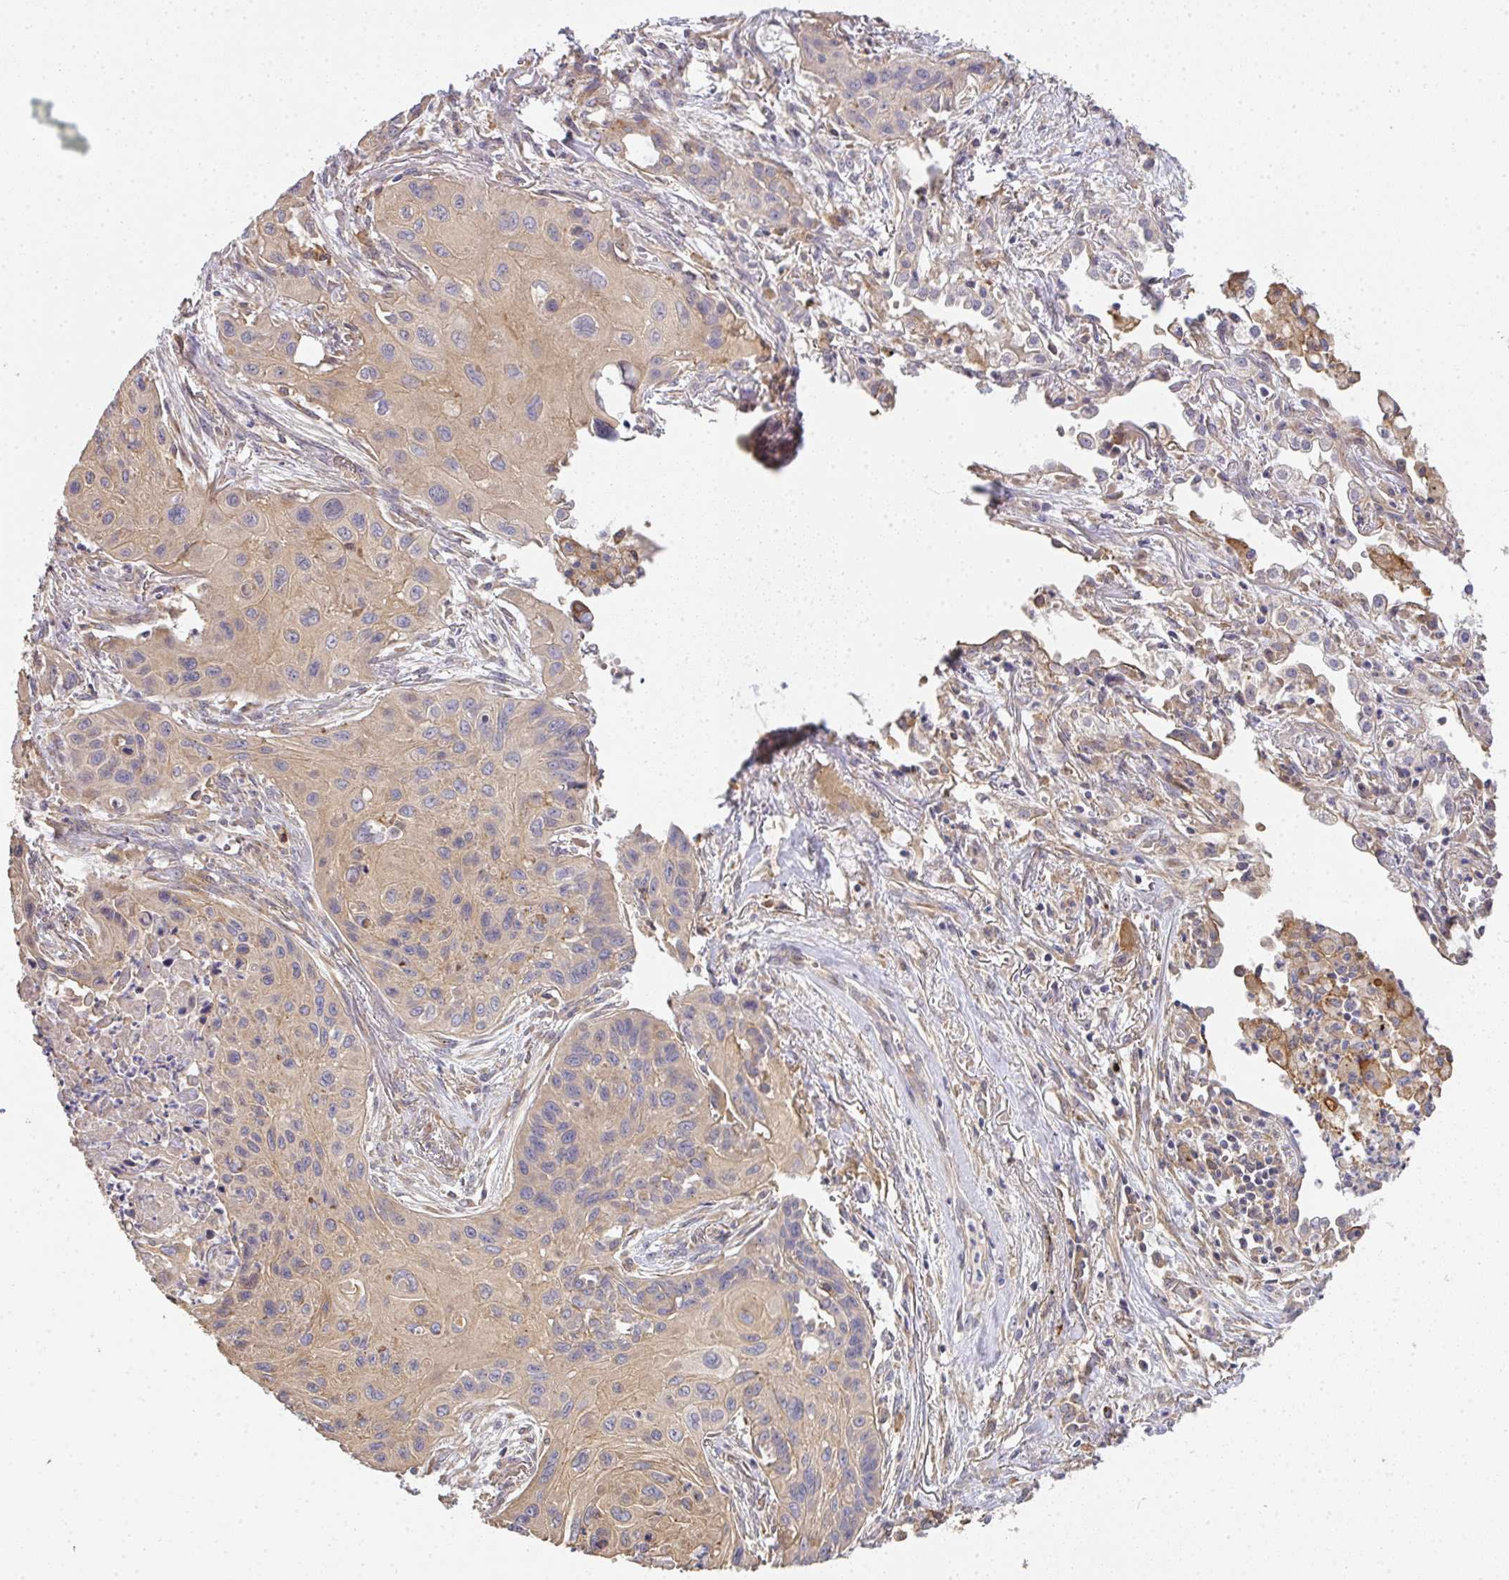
{"staining": {"intensity": "weak", "quantity": "25%-75%", "location": "cytoplasmic/membranous"}, "tissue": "lung cancer", "cell_type": "Tumor cells", "image_type": "cancer", "snomed": [{"axis": "morphology", "description": "Squamous cell carcinoma, NOS"}, {"axis": "topography", "description": "Lung"}], "caption": "Human squamous cell carcinoma (lung) stained with a brown dye displays weak cytoplasmic/membranous positive staining in approximately 25%-75% of tumor cells.", "gene": "EEF1AKMT1", "patient": {"sex": "male", "age": 71}}